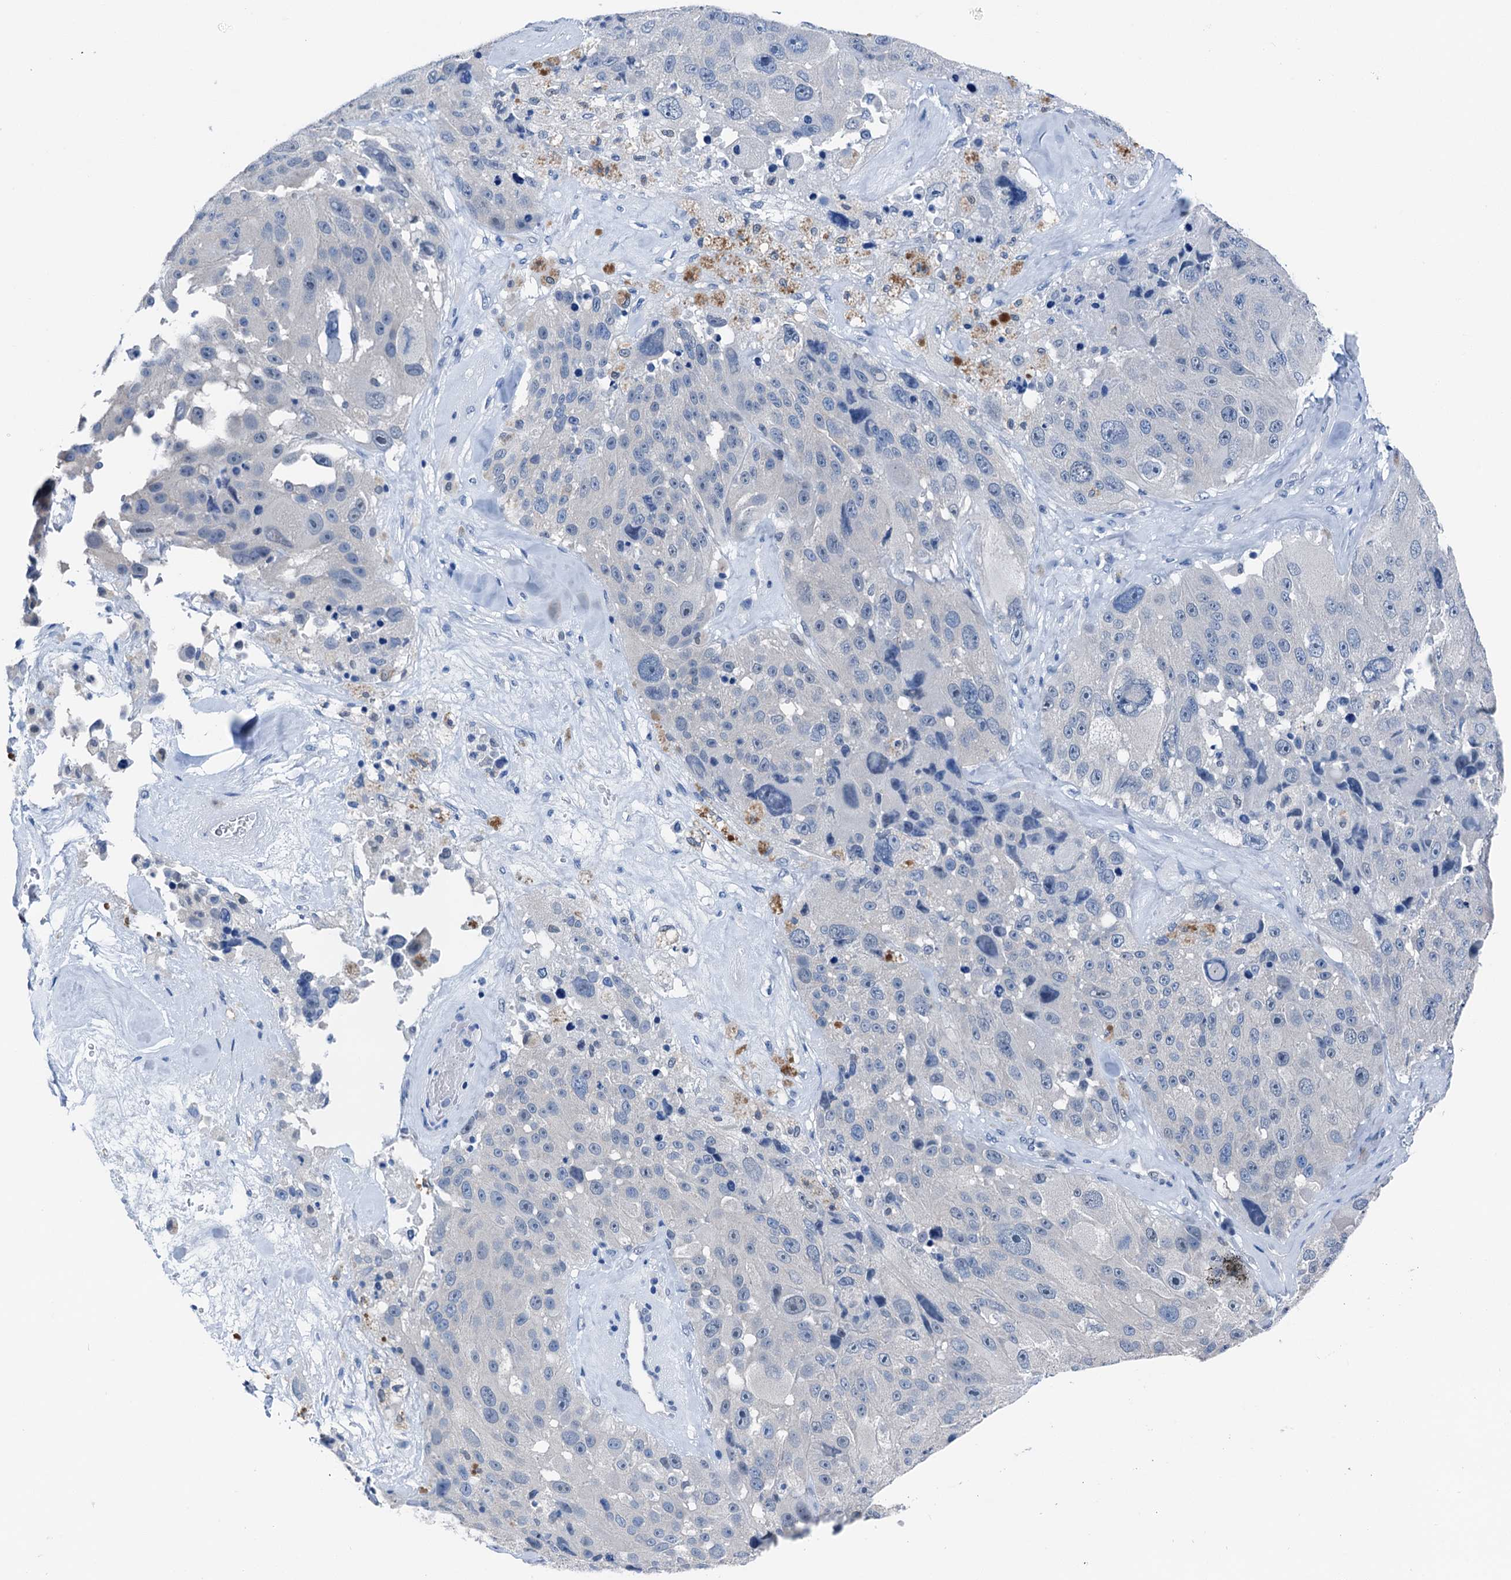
{"staining": {"intensity": "negative", "quantity": "none", "location": "none"}, "tissue": "melanoma", "cell_type": "Tumor cells", "image_type": "cancer", "snomed": [{"axis": "morphology", "description": "Malignant melanoma, Metastatic site"}, {"axis": "topography", "description": "Lymph node"}], "caption": "This is an immunohistochemistry (IHC) photomicrograph of malignant melanoma (metastatic site). There is no positivity in tumor cells.", "gene": "CBLN3", "patient": {"sex": "male", "age": 62}}